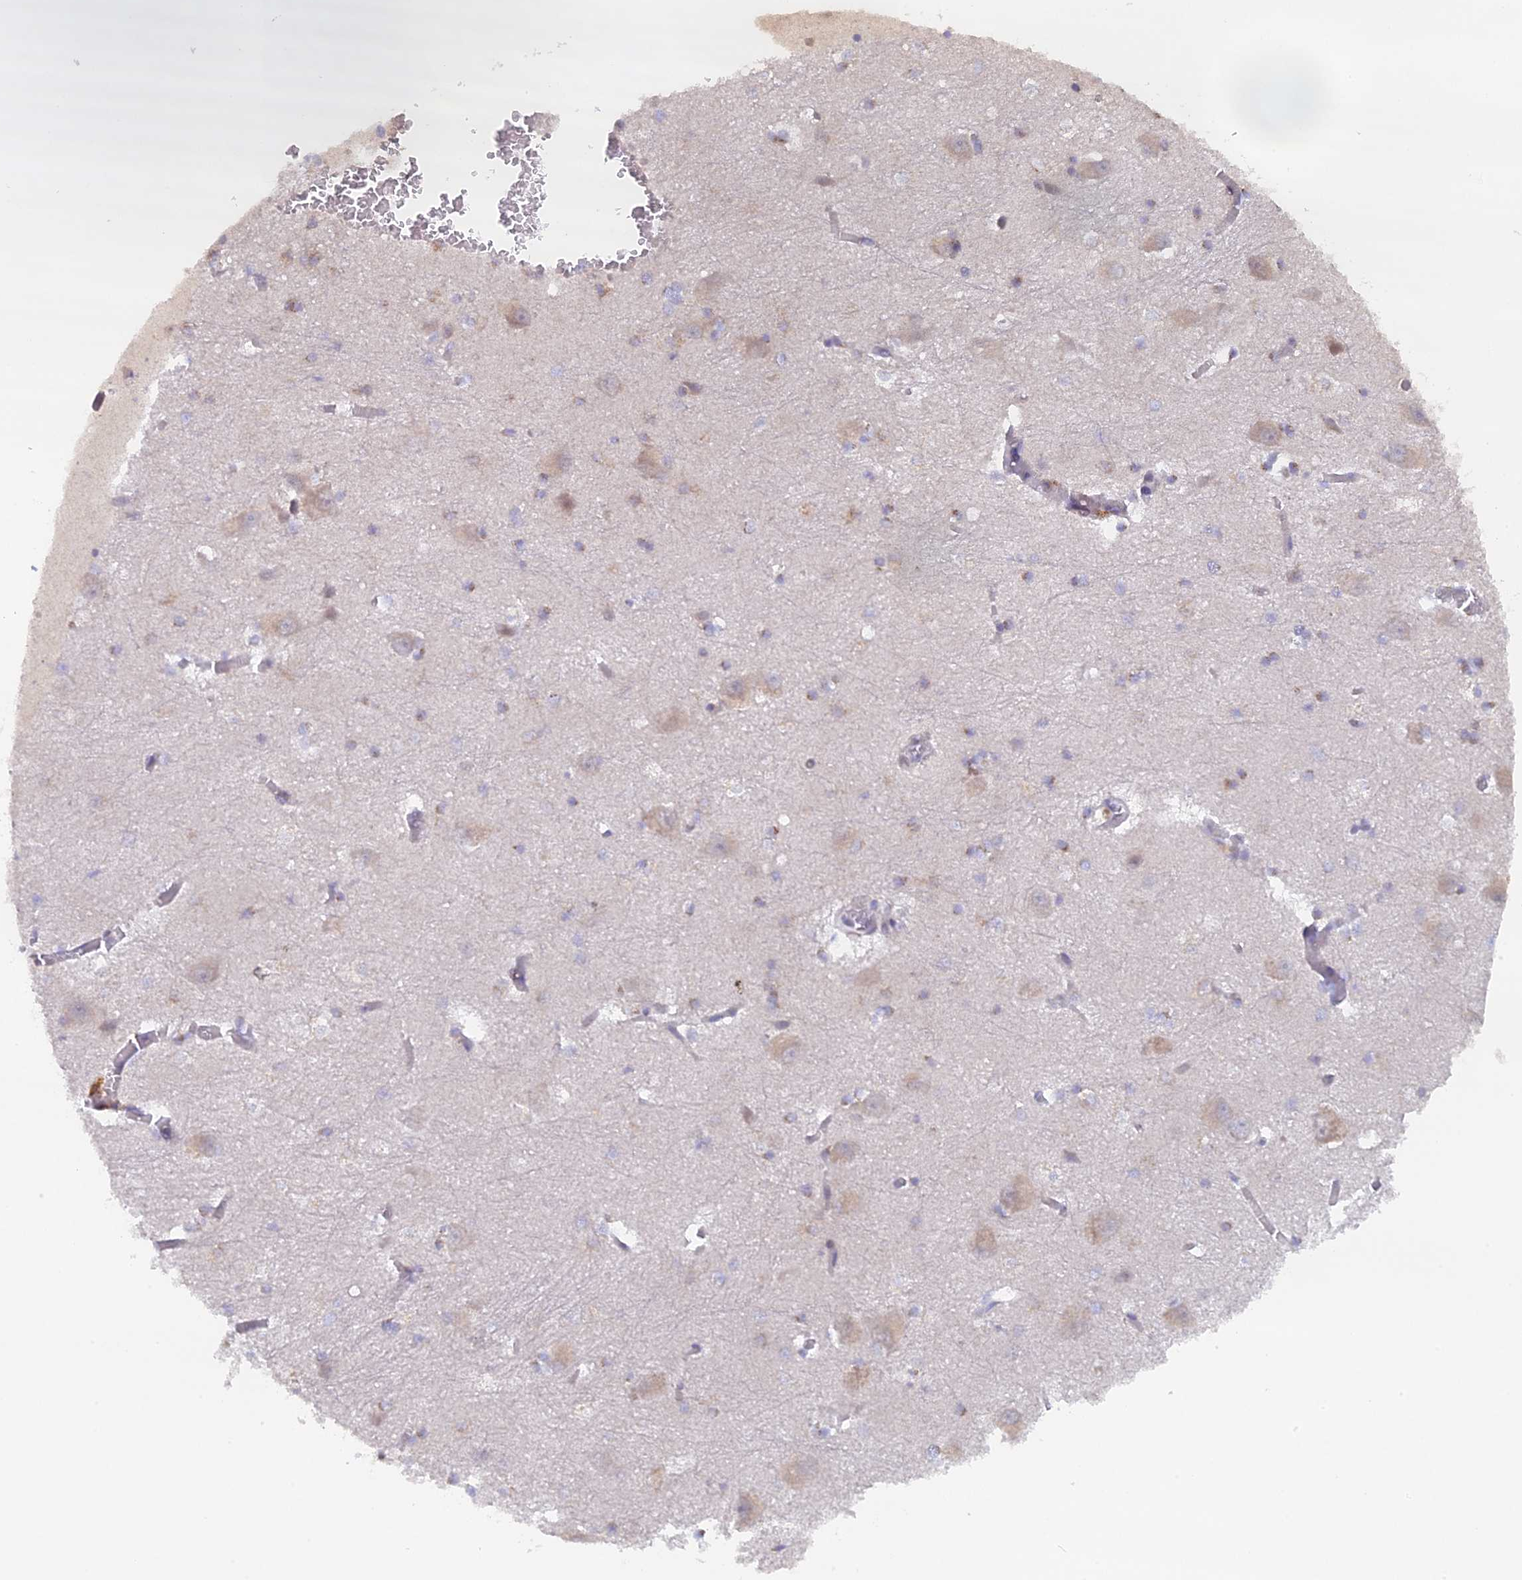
{"staining": {"intensity": "negative", "quantity": "none", "location": "none"}, "tissue": "caudate", "cell_type": "Glial cells", "image_type": "normal", "snomed": [{"axis": "morphology", "description": "Normal tissue, NOS"}, {"axis": "topography", "description": "Lateral ventricle wall"}], "caption": "This image is of unremarkable caudate stained with immunohistochemistry (IHC) to label a protein in brown with the nuclei are counter-stained blue. There is no expression in glial cells.", "gene": "SNX17", "patient": {"sex": "male", "age": 37}}